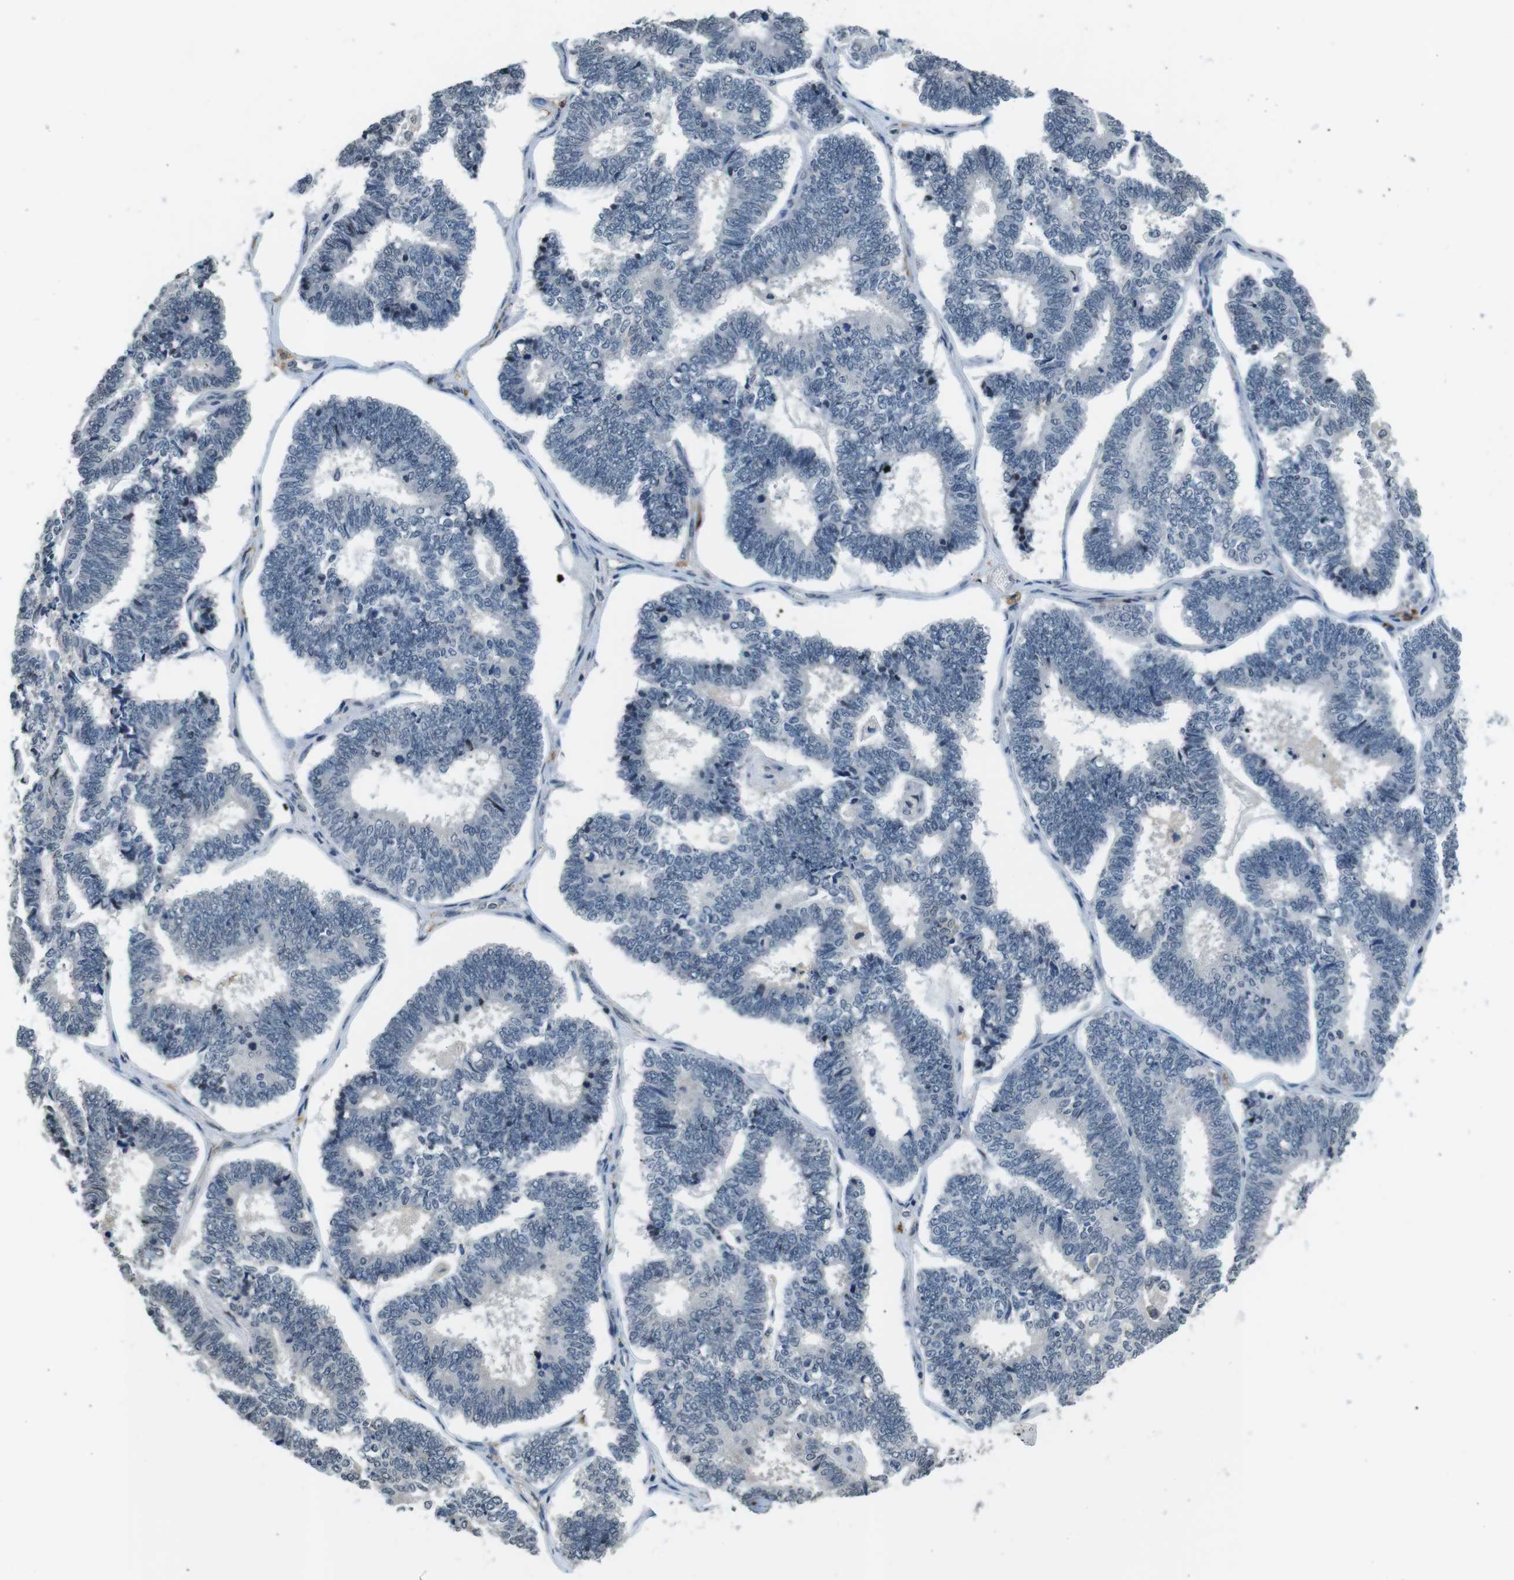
{"staining": {"intensity": "negative", "quantity": "none", "location": "none"}, "tissue": "endometrial cancer", "cell_type": "Tumor cells", "image_type": "cancer", "snomed": [{"axis": "morphology", "description": "Adenocarcinoma, NOS"}, {"axis": "topography", "description": "Endometrium"}], "caption": "An IHC micrograph of endometrial cancer (adenocarcinoma) is shown. There is no staining in tumor cells of endometrial cancer (adenocarcinoma). (Immunohistochemistry, brightfield microscopy, high magnification).", "gene": "CD163L1", "patient": {"sex": "female", "age": 70}}